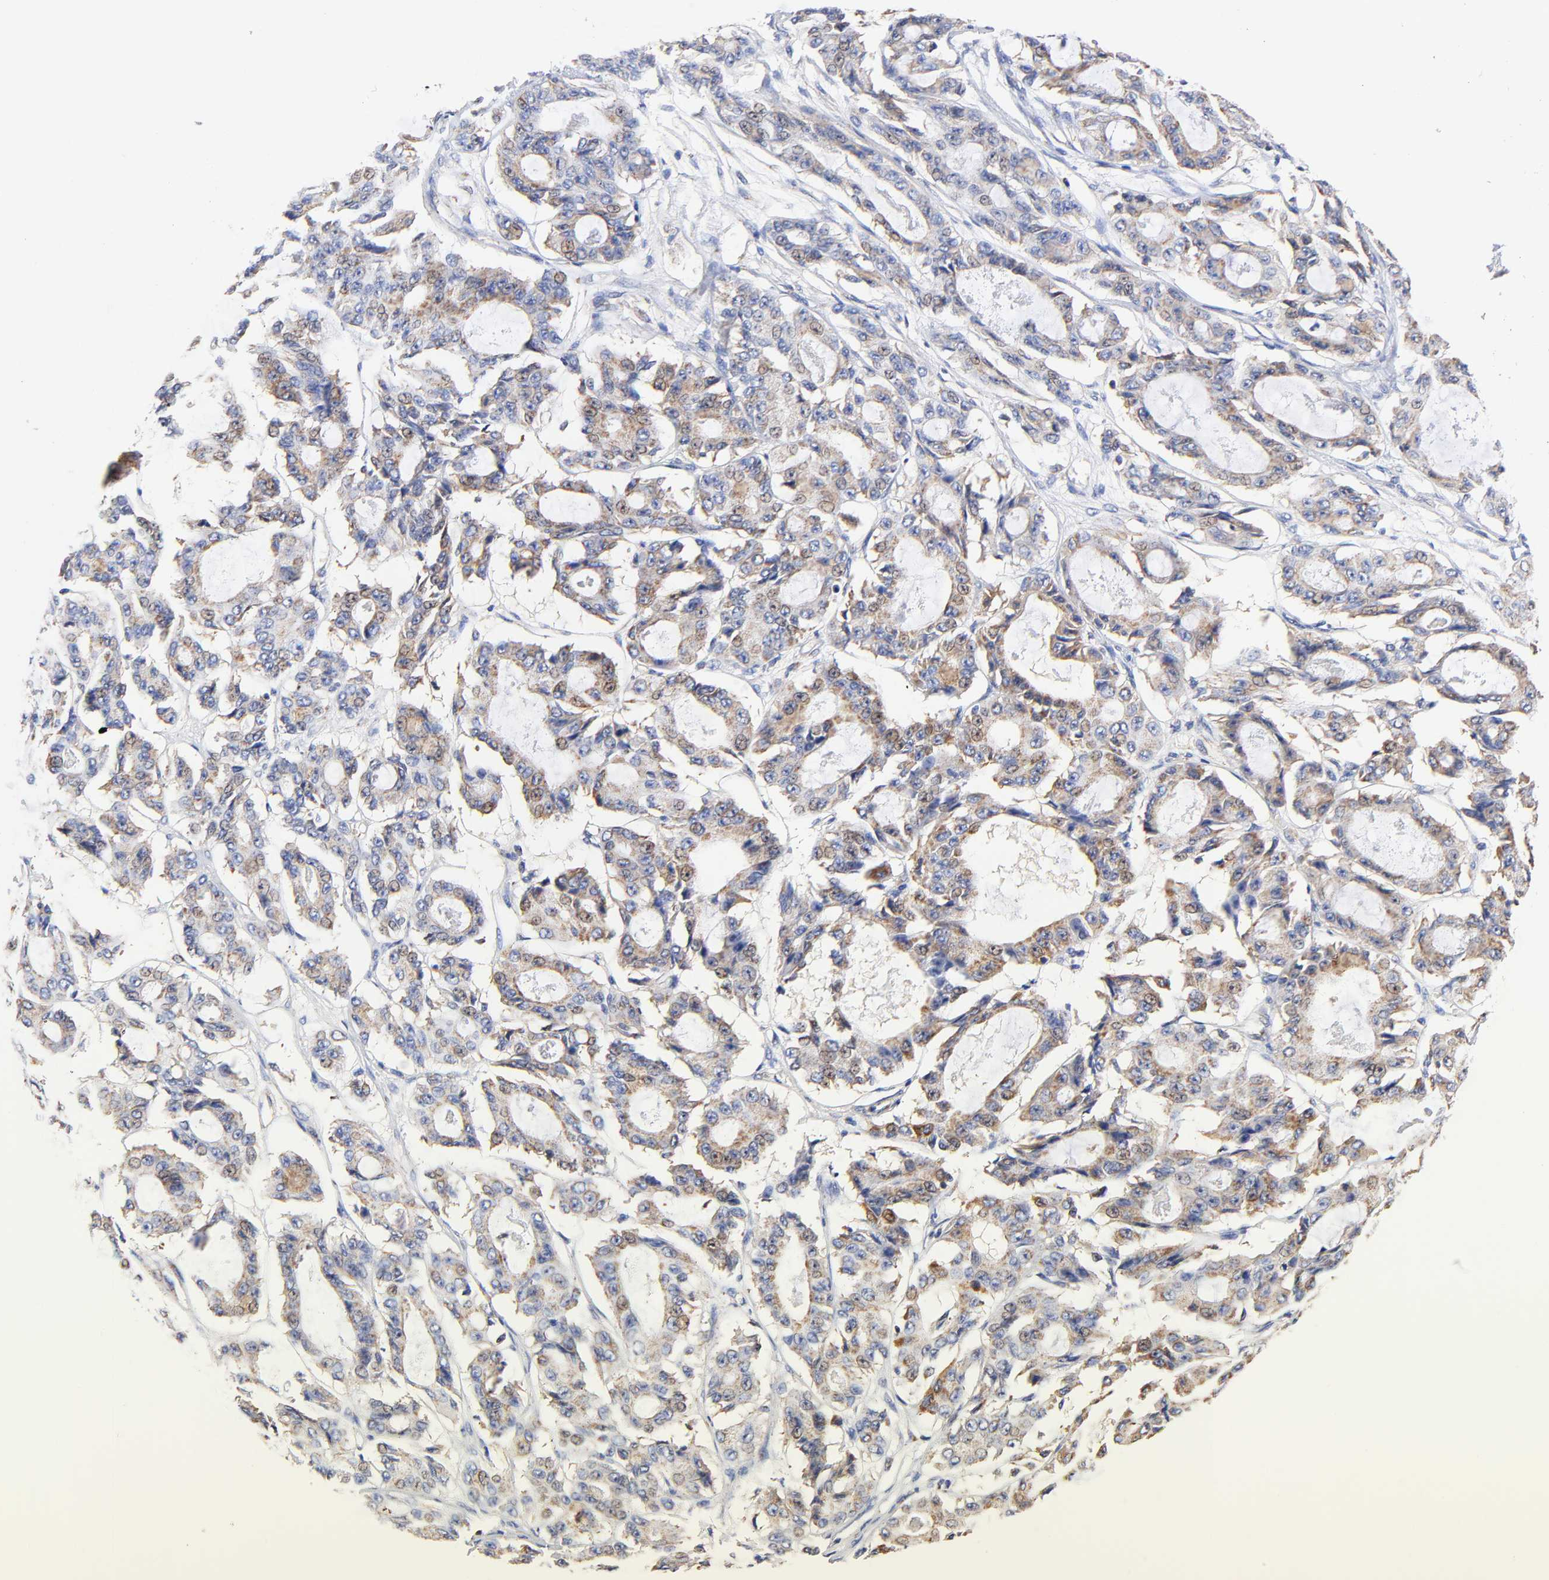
{"staining": {"intensity": "moderate", "quantity": "25%-75%", "location": "cytoplasmic/membranous"}, "tissue": "ovarian cancer", "cell_type": "Tumor cells", "image_type": "cancer", "snomed": [{"axis": "morphology", "description": "Carcinoma, endometroid"}, {"axis": "topography", "description": "Ovary"}], "caption": "Ovarian cancer (endometroid carcinoma) stained with a protein marker shows moderate staining in tumor cells.", "gene": "ATP5F1D", "patient": {"sex": "female", "age": 61}}